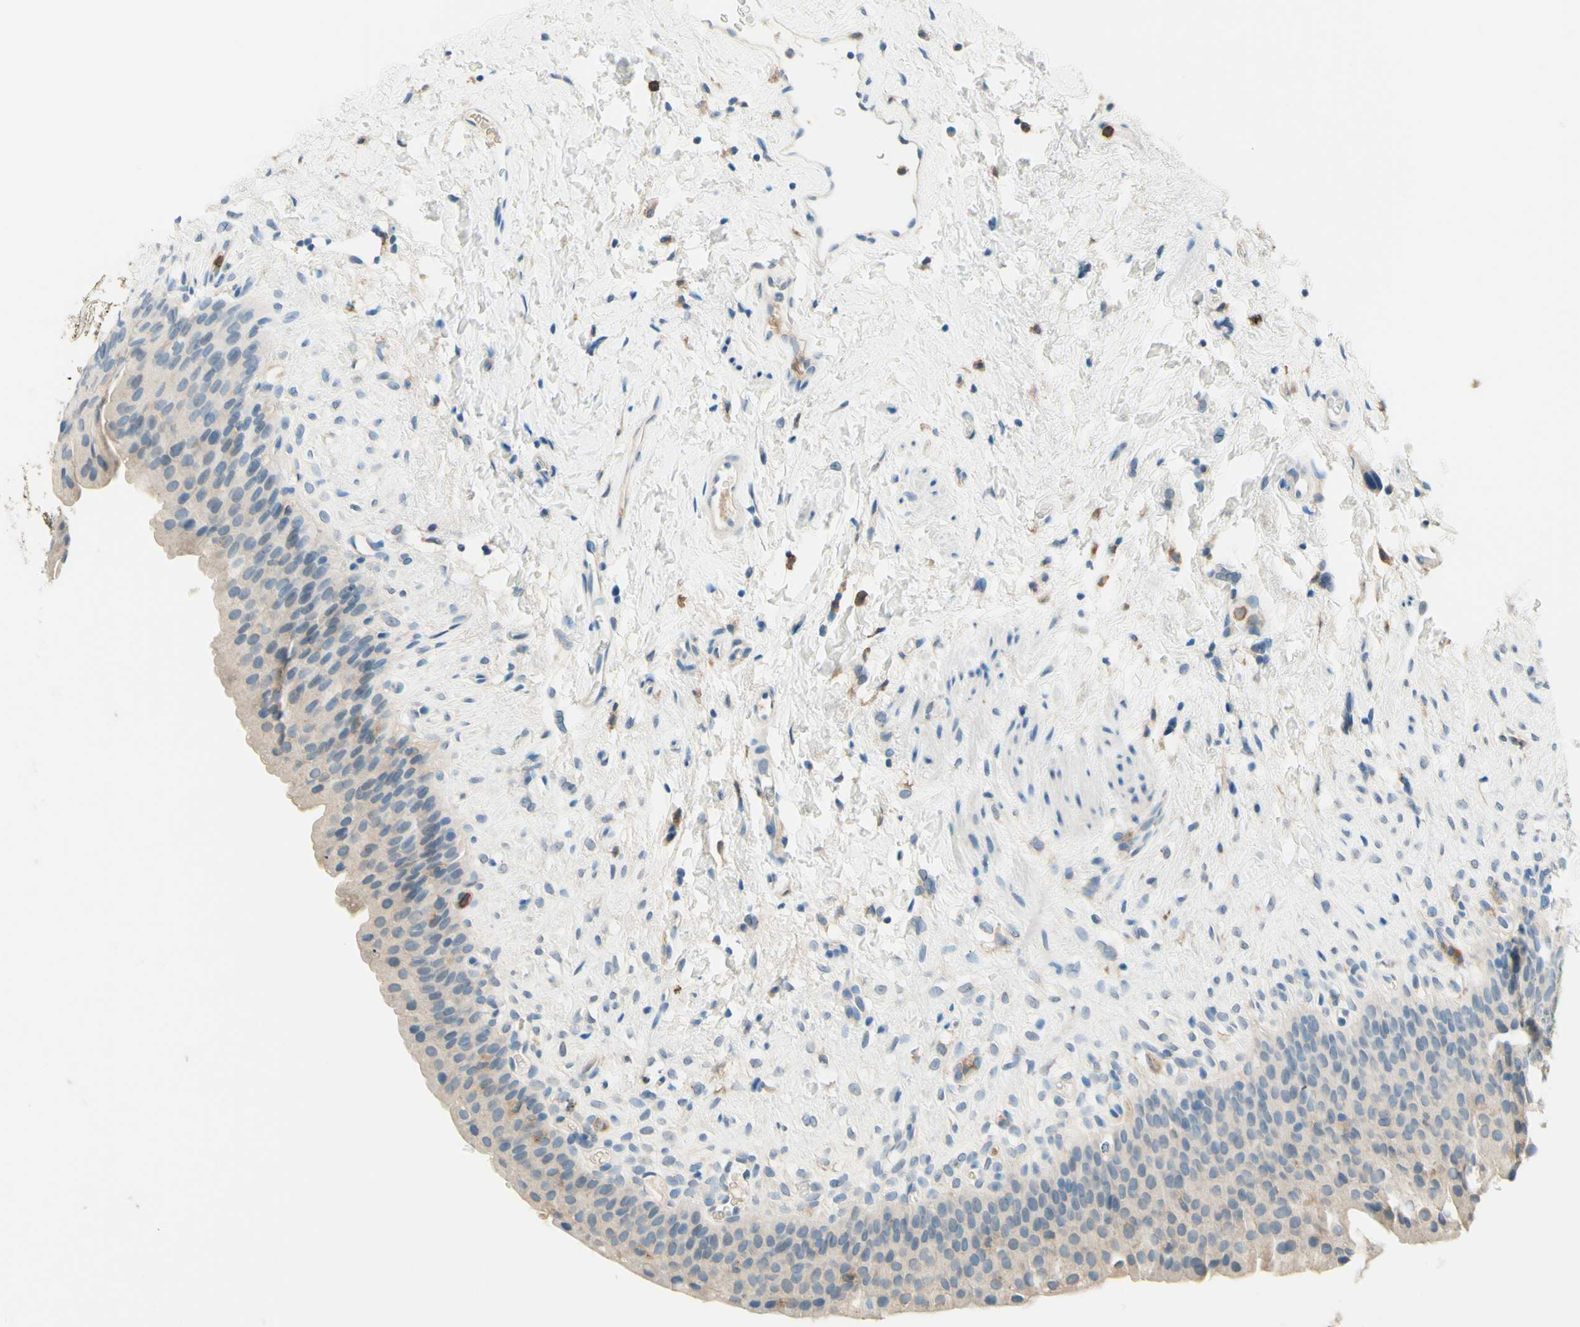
{"staining": {"intensity": "weak", "quantity": "25%-75%", "location": "cytoplasmic/membranous"}, "tissue": "urinary bladder", "cell_type": "Urothelial cells", "image_type": "normal", "snomed": [{"axis": "morphology", "description": "Normal tissue, NOS"}, {"axis": "topography", "description": "Urinary bladder"}], "caption": "Urinary bladder stained with DAB immunohistochemistry exhibits low levels of weak cytoplasmic/membranous staining in approximately 25%-75% of urothelial cells.", "gene": "SIGLEC9", "patient": {"sex": "female", "age": 79}}